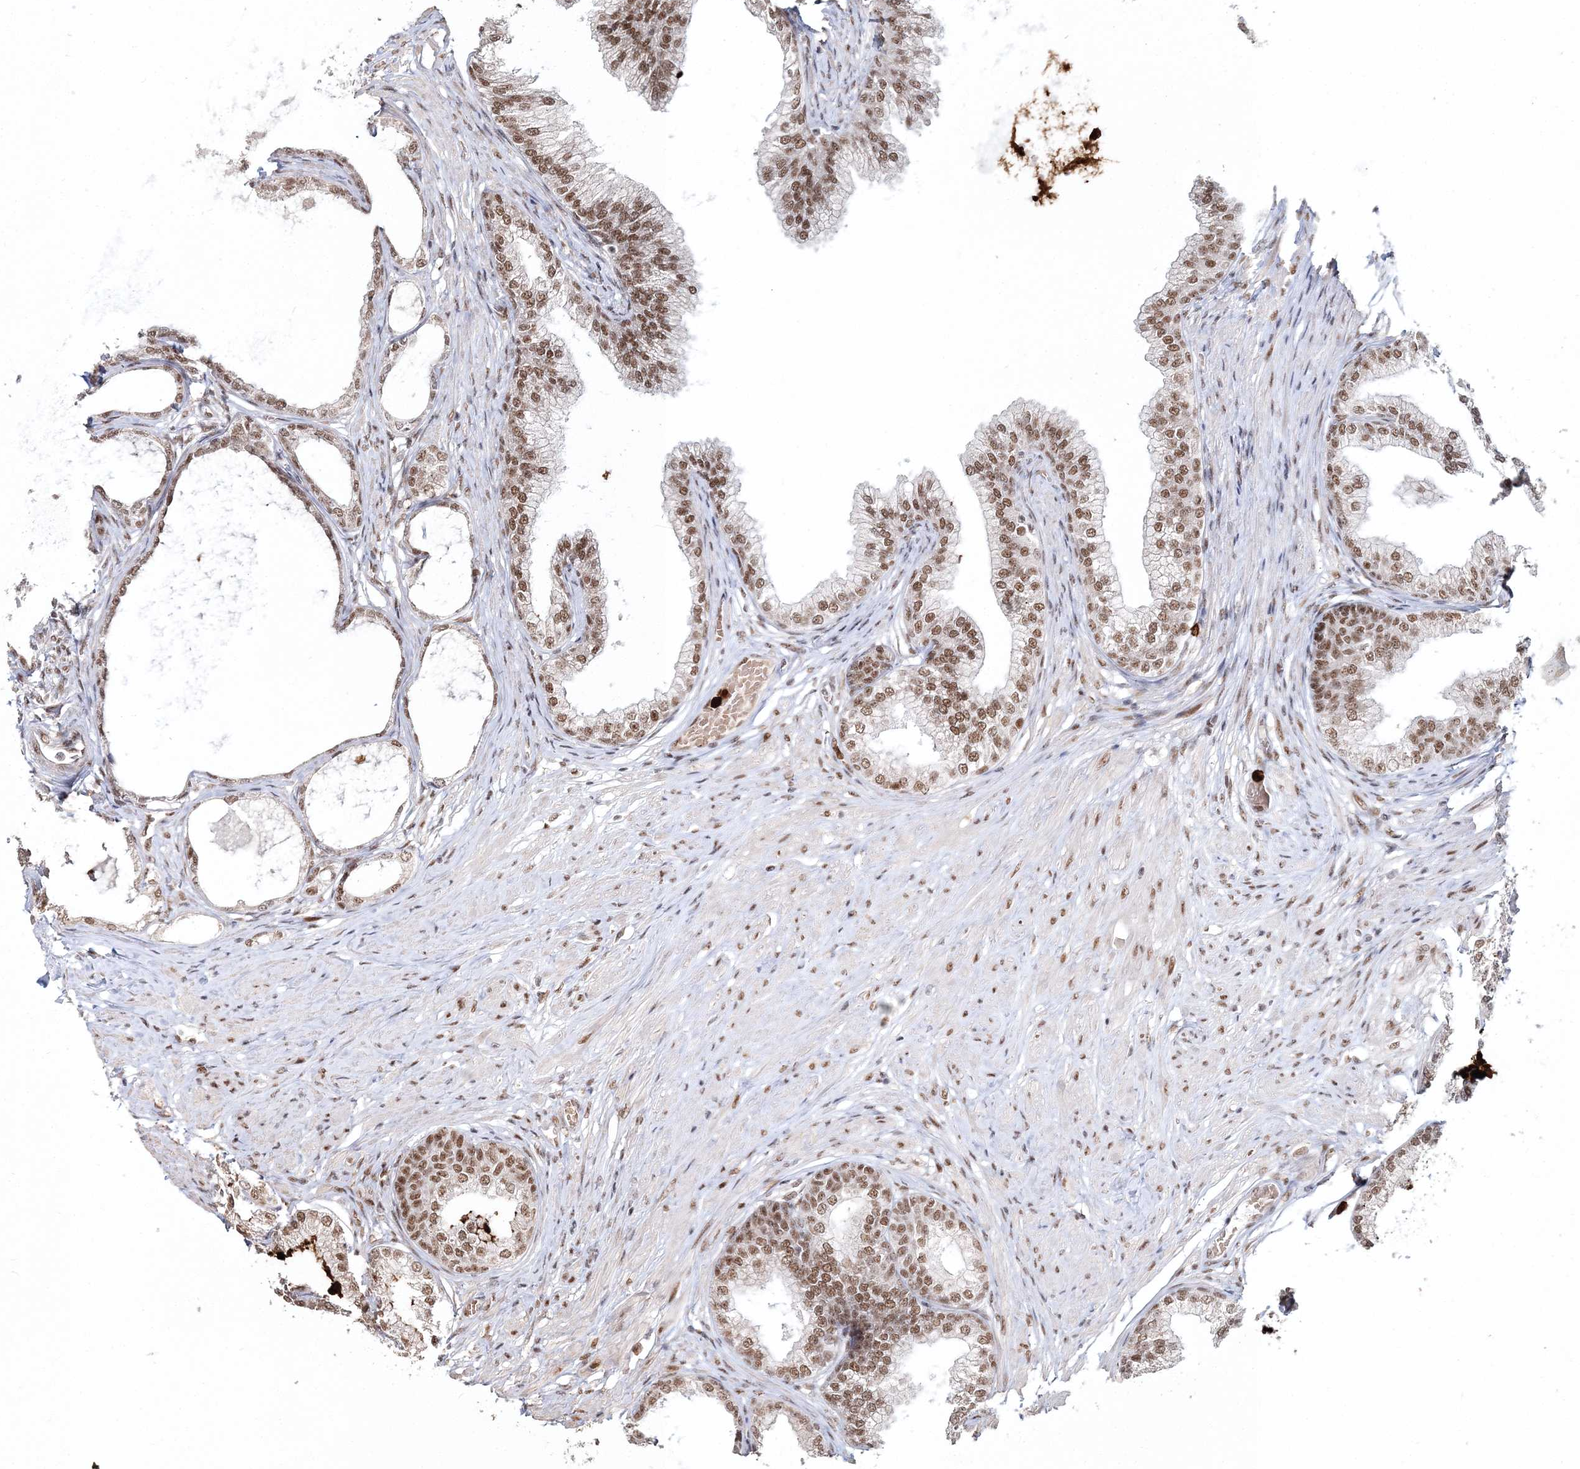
{"staining": {"intensity": "moderate", "quantity": ">75%", "location": "nuclear"}, "tissue": "prostate", "cell_type": "Glandular cells", "image_type": "normal", "snomed": [{"axis": "morphology", "description": "Normal tissue, NOS"}, {"axis": "morphology", "description": "Urothelial carcinoma, Low grade"}, {"axis": "topography", "description": "Urinary bladder"}, {"axis": "topography", "description": "Prostate"}], "caption": "IHC image of unremarkable prostate: human prostate stained using IHC demonstrates medium levels of moderate protein expression localized specifically in the nuclear of glandular cells, appearing as a nuclear brown color.", "gene": "ENSG00000290315", "patient": {"sex": "male", "age": 60}}